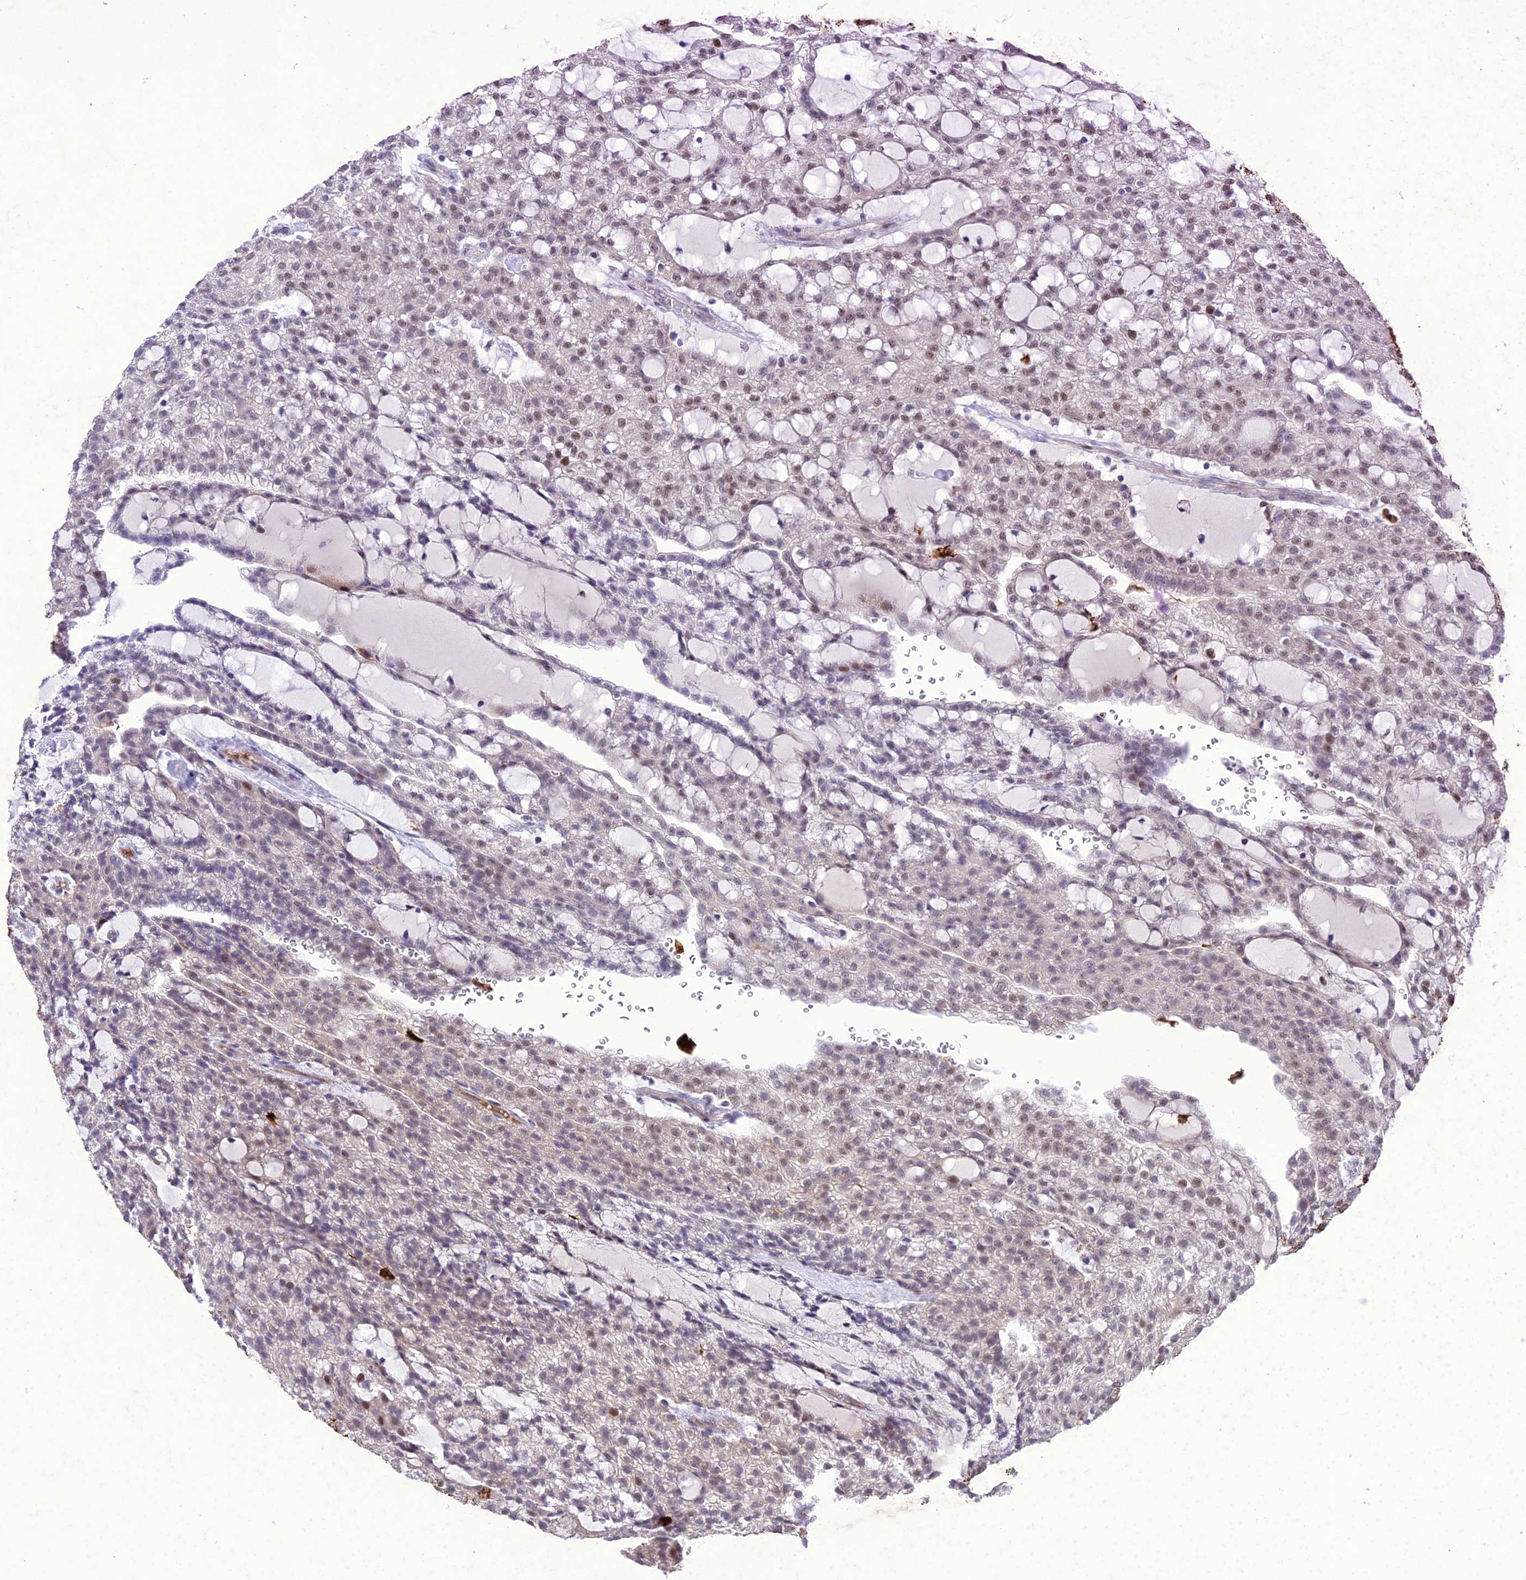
{"staining": {"intensity": "weak", "quantity": "25%-75%", "location": "nuclear"}, "tissue": "renal cancer", "cell_type": "Tumor cells", "image_type": "cancer", "snomed": [{"axis": "morphology", "description": "Adenocarcinoma, NOS"}, {"axis": "topography", "description": "Kidney"}], "caption": "A brown stain labels weak nuclear positivity of a protein in renal cancer tumor cells.", "gene": "ANKRD52", "patient": {"sex": "male", "age": 63}}